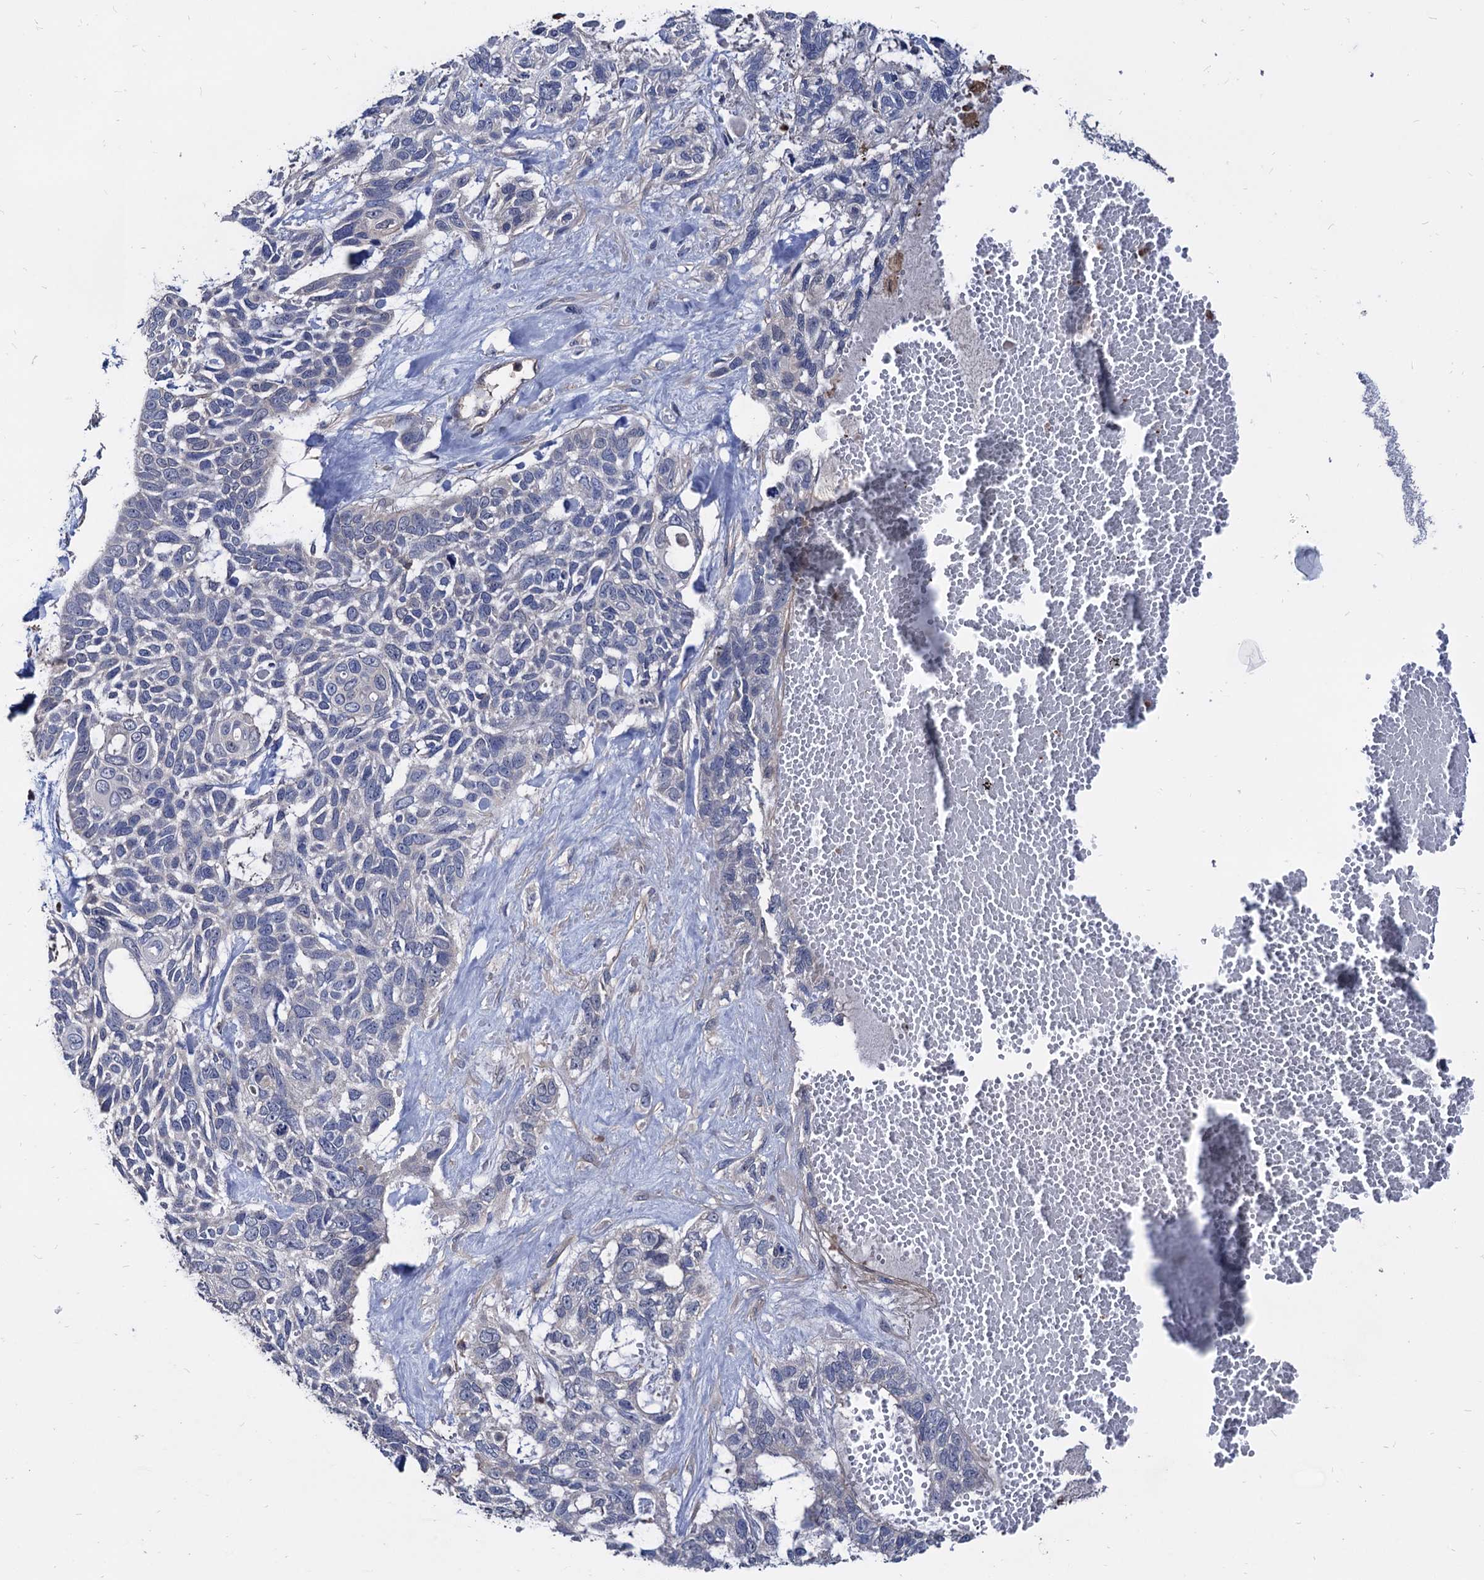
{"staining": {"intensity": "negative", "quantity": "none", "location": "none"}, "tissue": "skin cancer", "cell_type": "Tumor cells", "image_type": "cancer", "snomed": [{"axis": "morphology", "description": "Basal cell carcinoma"}, {"axis": "topography", "description": "Skin"}], "caption": "Immunohistochemistry (IHC) image of neoplastic tissue: human skin cancer (basal cell carcinoma) stained with DAB (3,3'-diaminobenzidine) demonstrates no significant protein expression in tumor cells.", "gene": "CPPED1", "patient": {"sex": "male", "age": 88}}